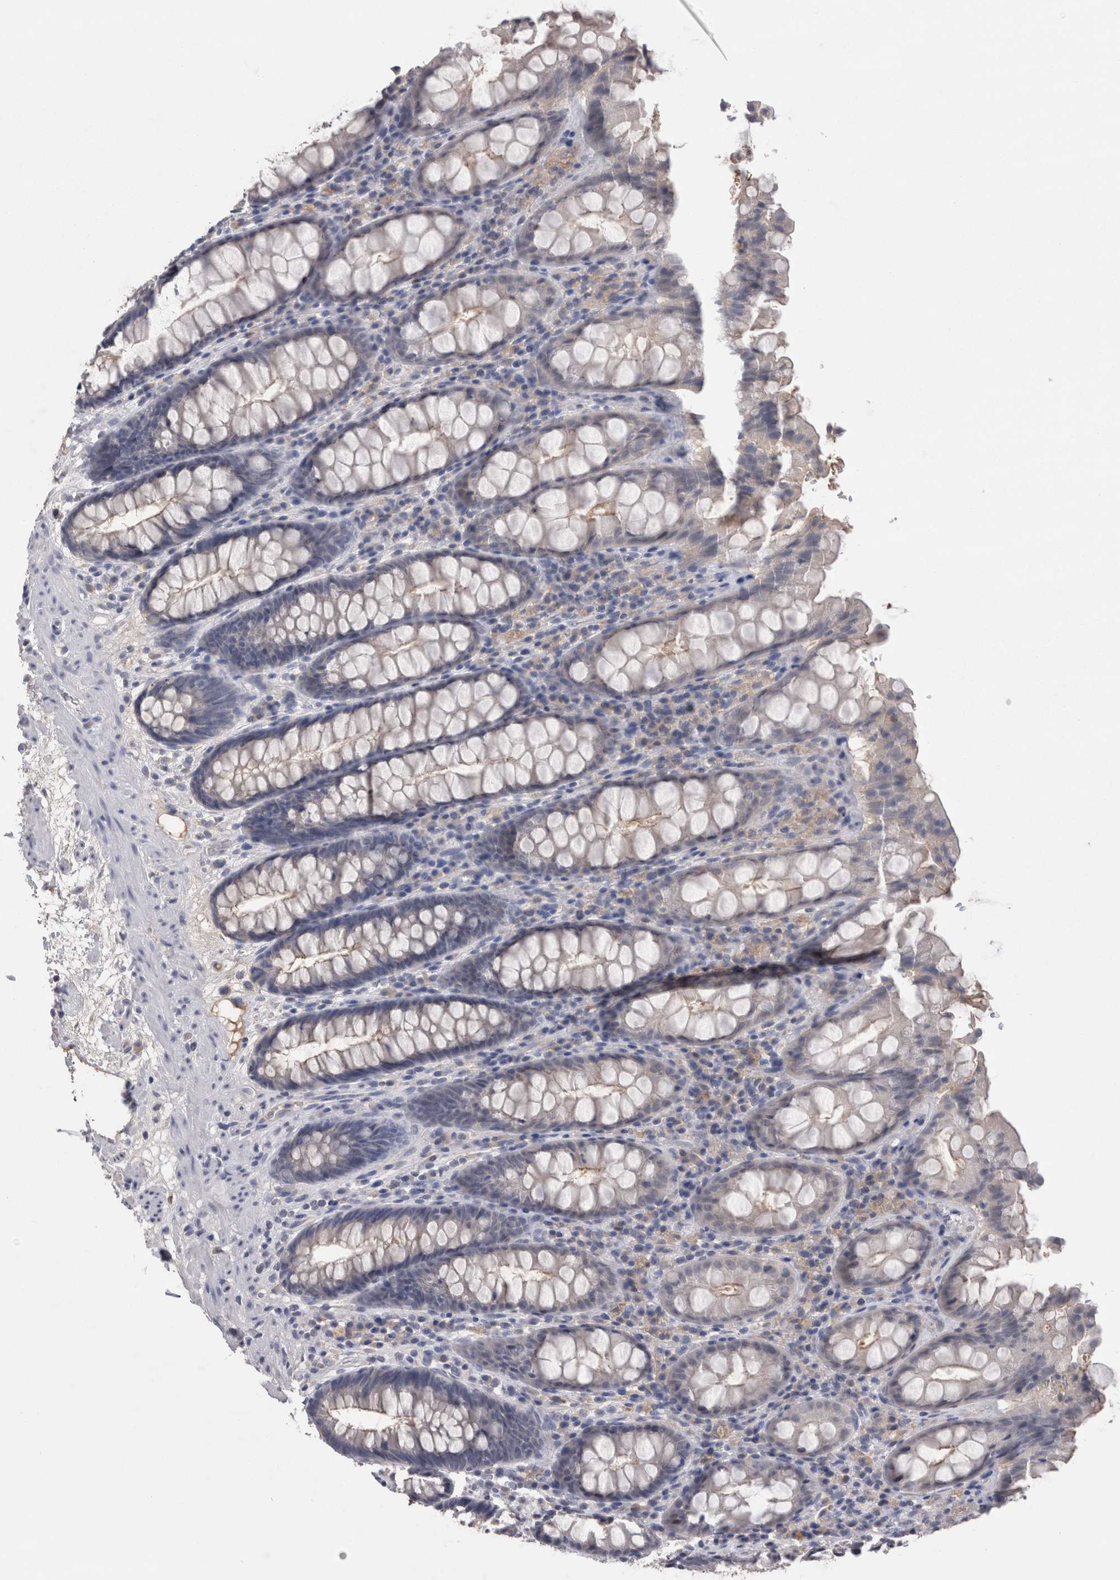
{"staining": {"intensity": "weak", "quantity": "<25%", "location": "cytoplasmic/membranous"}, "tissue": "rectum", "cell_type": "Glandular cells", "image_type": "normal", "snomed": [{"axis": "morphology", "description": "Normal tissue, NOS"}, {"axis": "topography", "description": "Rectum"}], "caption": "A high-resolution histopathology image shows immunohistochemistry (IHC) staining of normal rectum, which displays no significant expression in glandular cells.", "gene": "REG1A", "patient": {"sex": "male", "age": 64}}